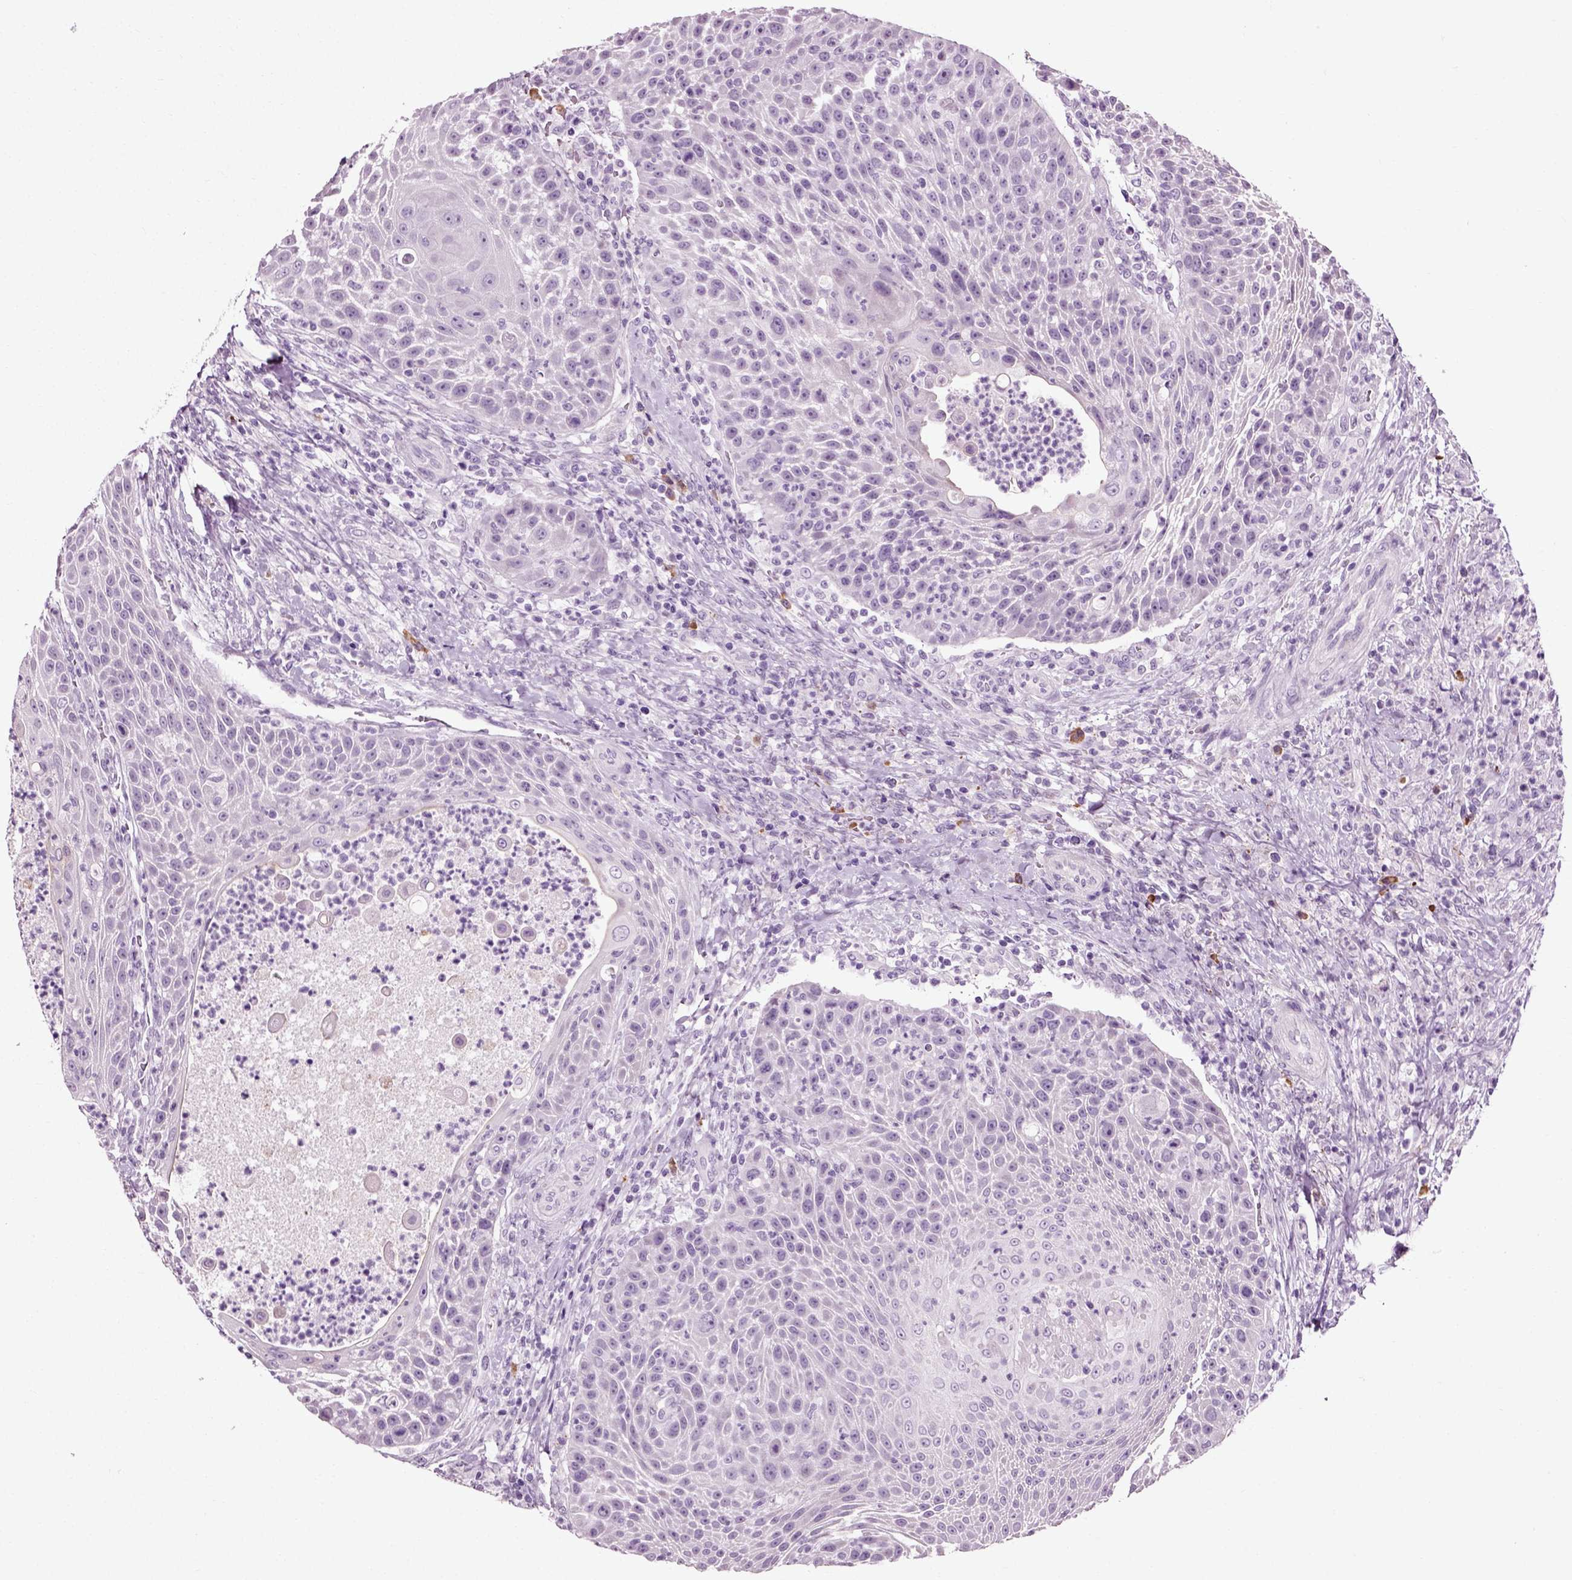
{"staining": {"intensity": "negative", "quantity": "none", "location": "none"}, "tissue": "head and neck cancer", "cell_type": "Tumor cells", "image_type": "cancer", "snomed": [{"axis": "morphology", "description": "Squamous cell carcinoma, NOS"}, {"axis": "topography", "description": "Head-Neck"}], "caption": "This is a image of IHC staining of head and neck squamous cell carcinoma, which shows no staining in tumor cells.", "gene": "SLC26A8", "patient": {"sex": "male", "age": 69}}